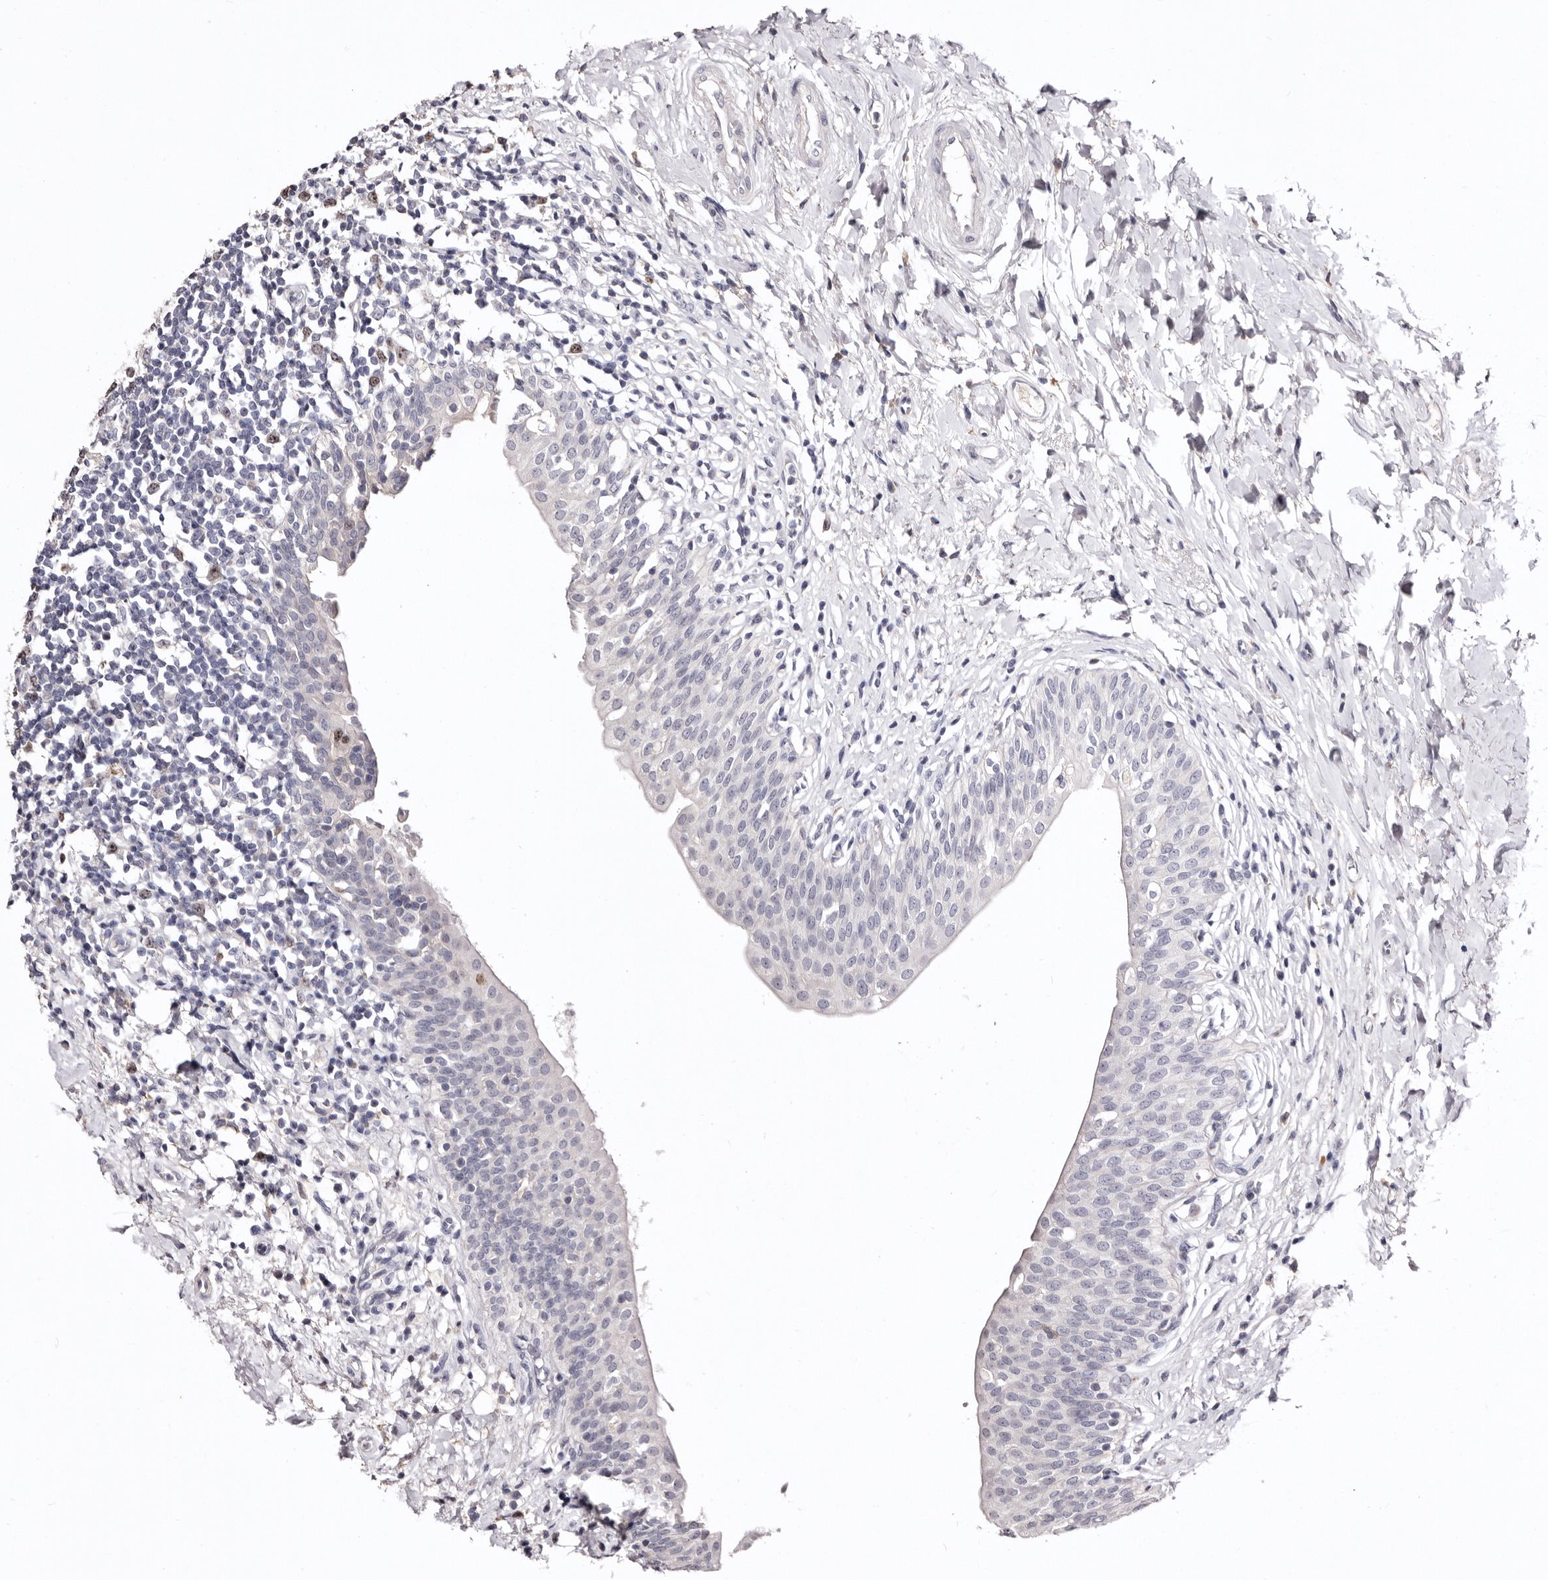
{"staining": {"intensity": "moderate", "quantity": "<25%", "location": "nuclear"}, "tissue": "urinary bladder", "cell_type": "Urothelial cells", "image_type": "normal", "snomed": [{"axis": "morphology", "description": "Normal tissue, NOS"}, {"axis": "topography", "description": "Urinary bladder"}], "caption": "An image of human urinary bladder stained for a protein reveals moderate nuclear brown staining in urothelial cells.", "gene": "CDCA8", "patient": {"sex": "male", "age": 83}}